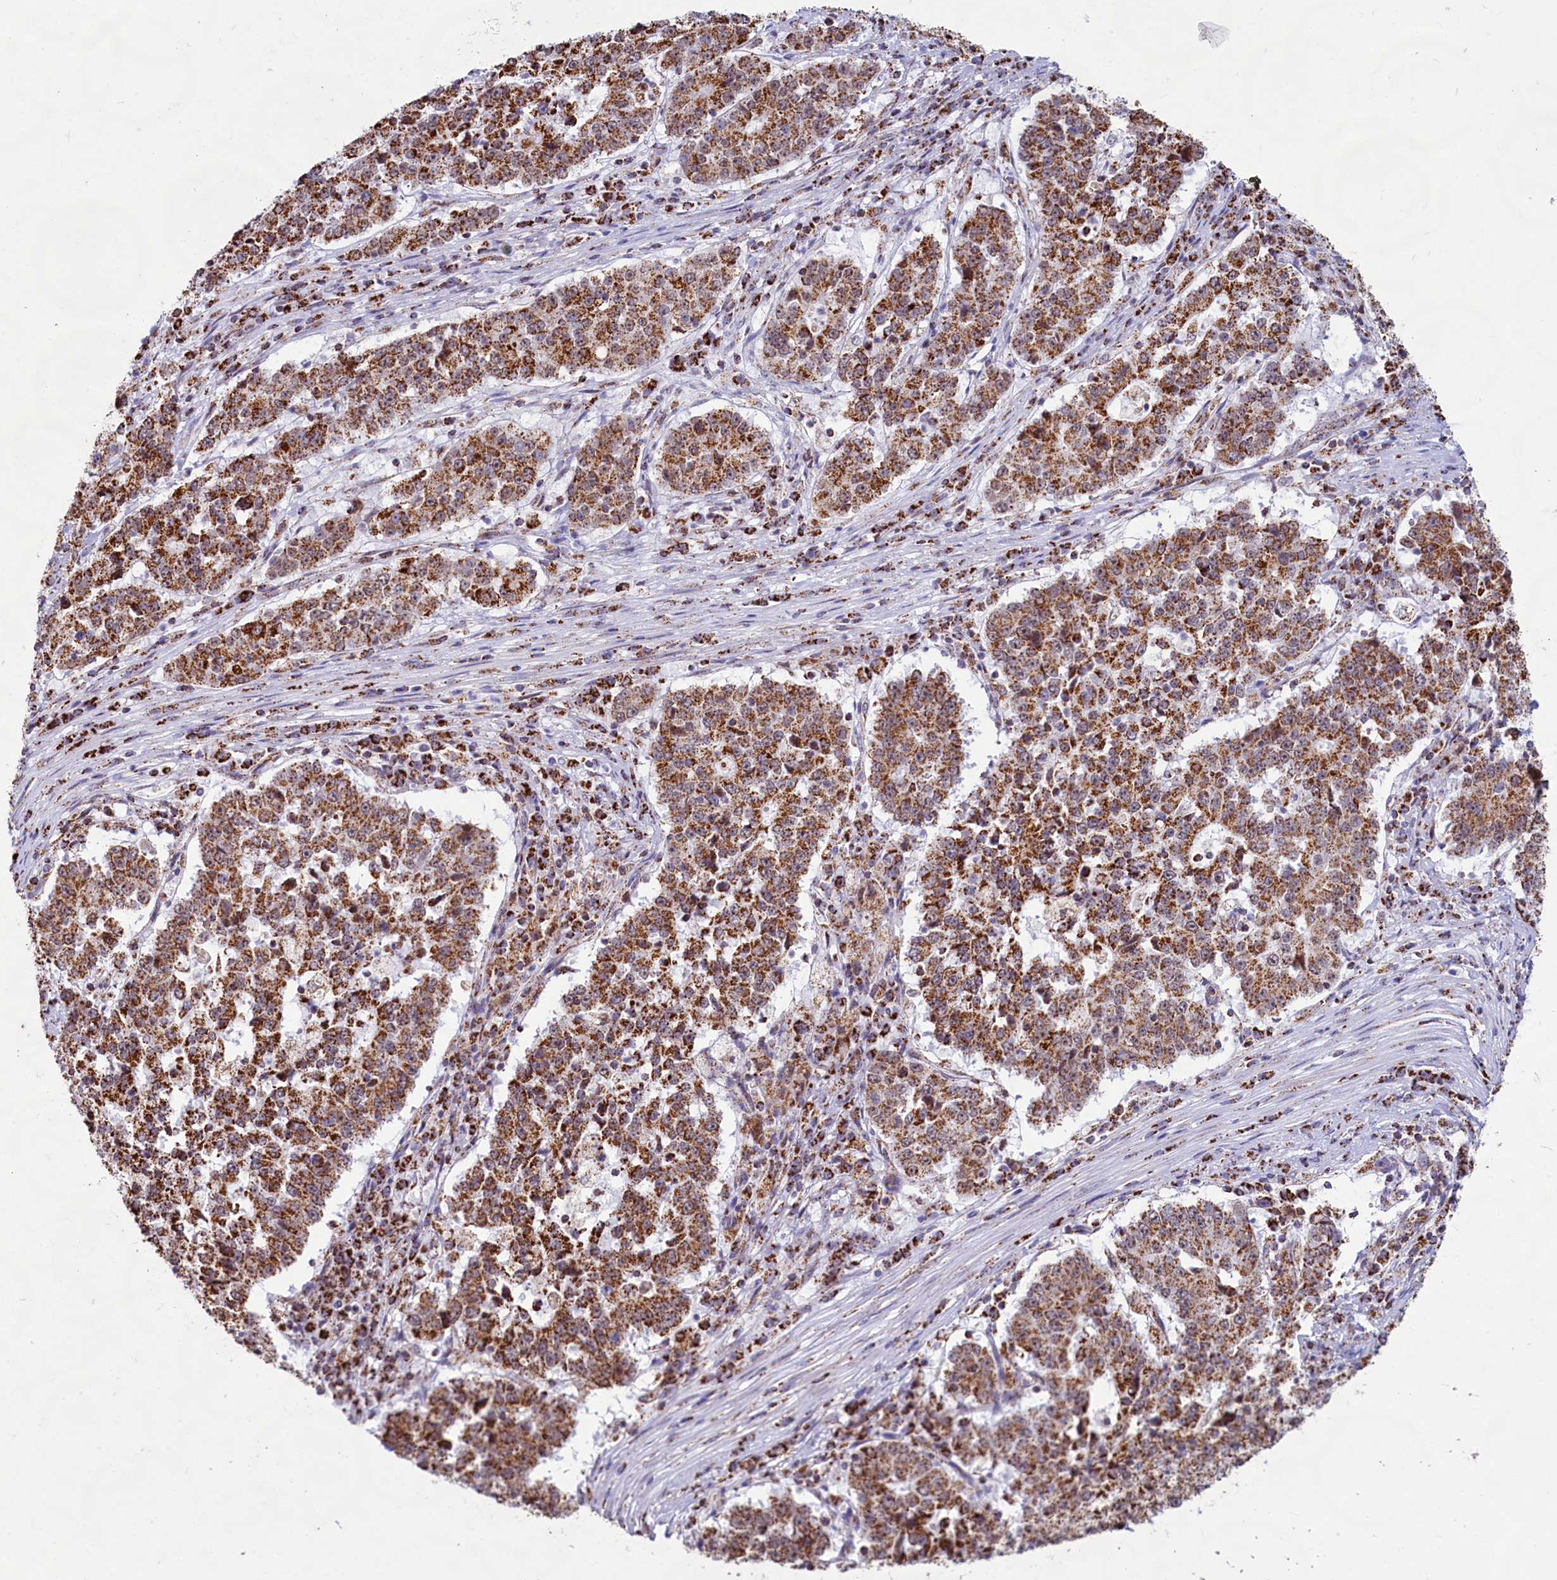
{"staining": {"intensity": "moderate", "quantity": ">75%", "location": "cytoplasmic/membranous"}, "tissue": "stomach cancer", "cell_type": "Tumor cells", "image_type": "cancer", "snomed": [{"axis": "morphology", "description": "Adenocarcinoma, NOS"}, {"axis": "topography", "description": "Stomach"}], "caption": "Tumor cells exhibit medium levels of moderate cytoplasmic/membranous expression in approximately >75% of cells in adenocarcinoma (stomach). (DAB (3,3'-diaminobenzidine) IHC, brown staining for protein, blue staining for nuclei).", "gene": "C1D", "patient": {"sex": "male", "age": 59}}